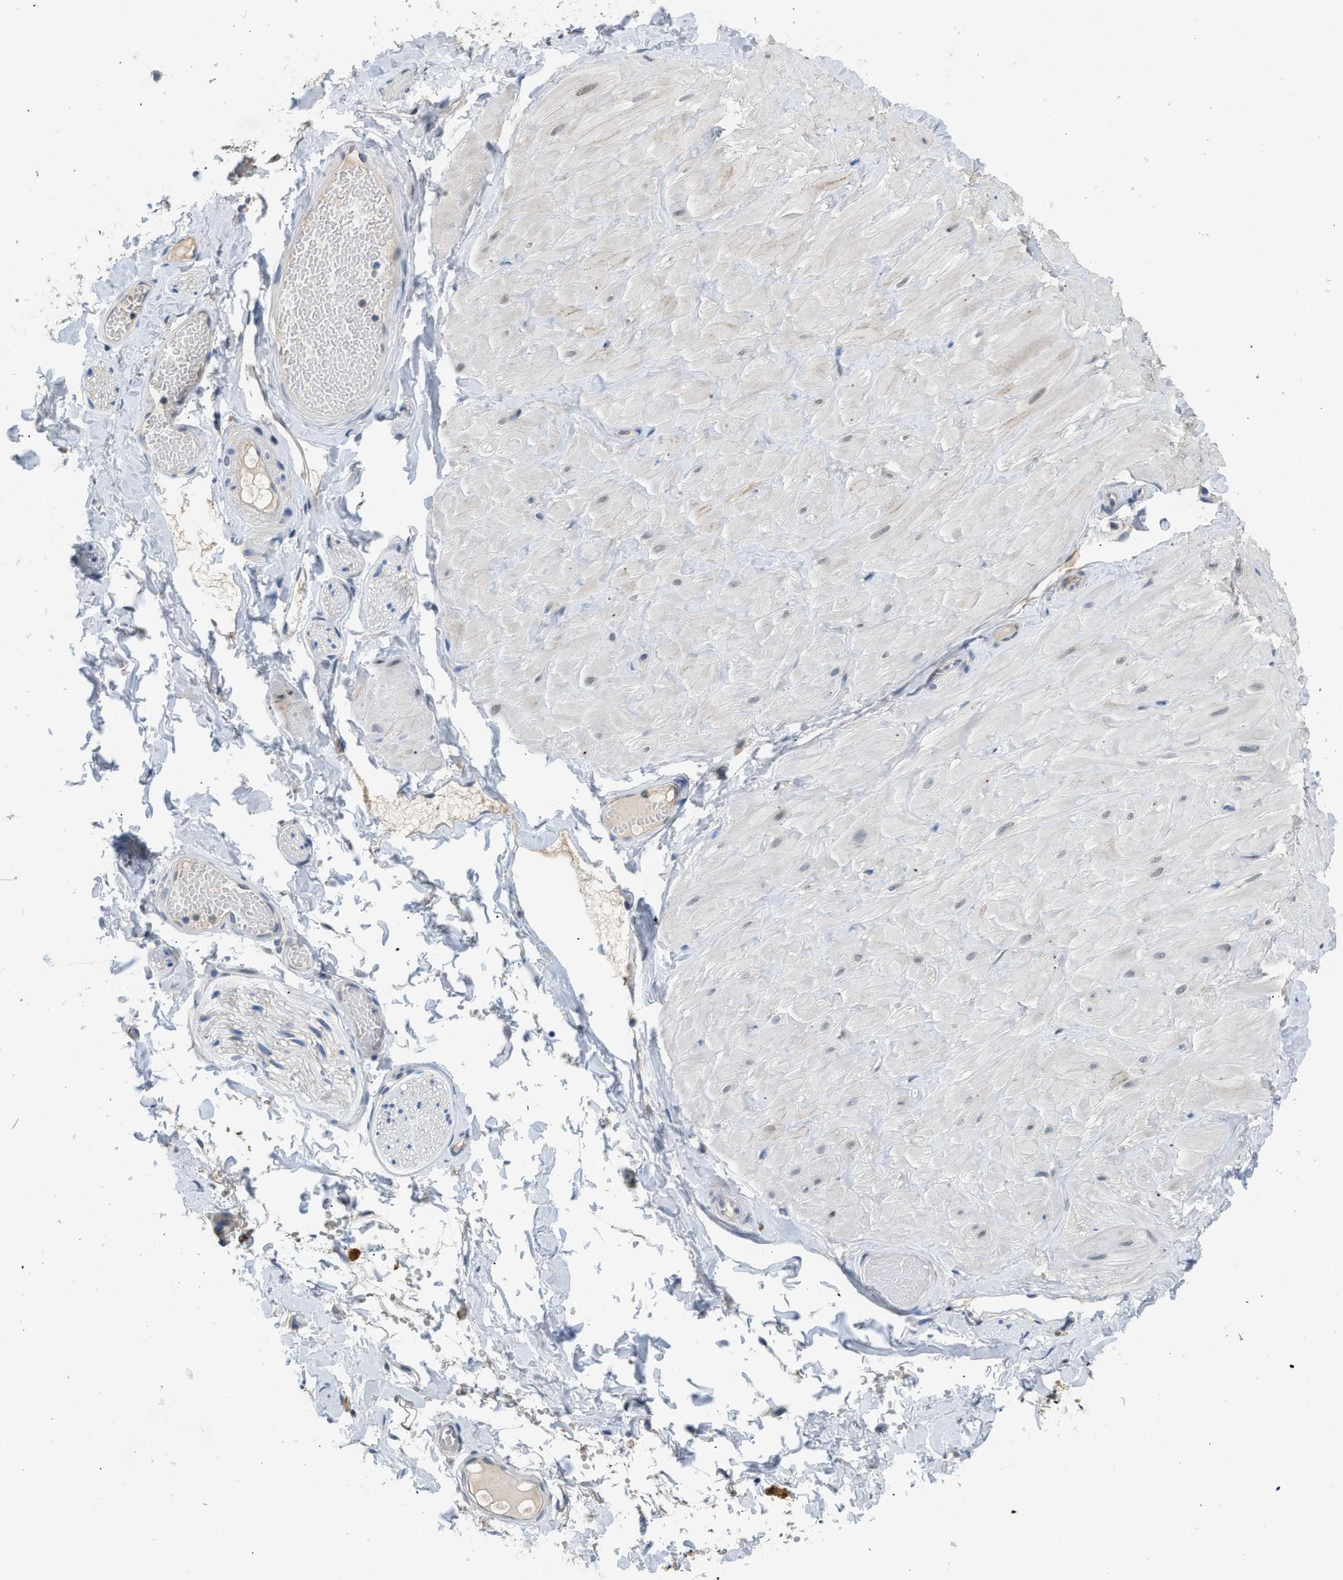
{"staining": {"intensity": "negative", "quantity": "none", "location": "none"}, "tissue": "adipose tissue", "cell_type": "Adipocytes", "image_type": "normal", "snomed": [{"axis": "morphology", "description": "Normal tissue, NOS"}, {"axis": "topography", "description": "Adipose tissue"}, {"axis": "topography", "description": "Vascular tissue"}, {"axis": "topography", "description": "Peripheral nerve tissue"}], "caption": "Immunohistochemical staining of unremarkable adipose tissue shows no significant positivity in adipocytes.", "gene": "TOMM34", "patient": {"sex": "male", "age": 25}}